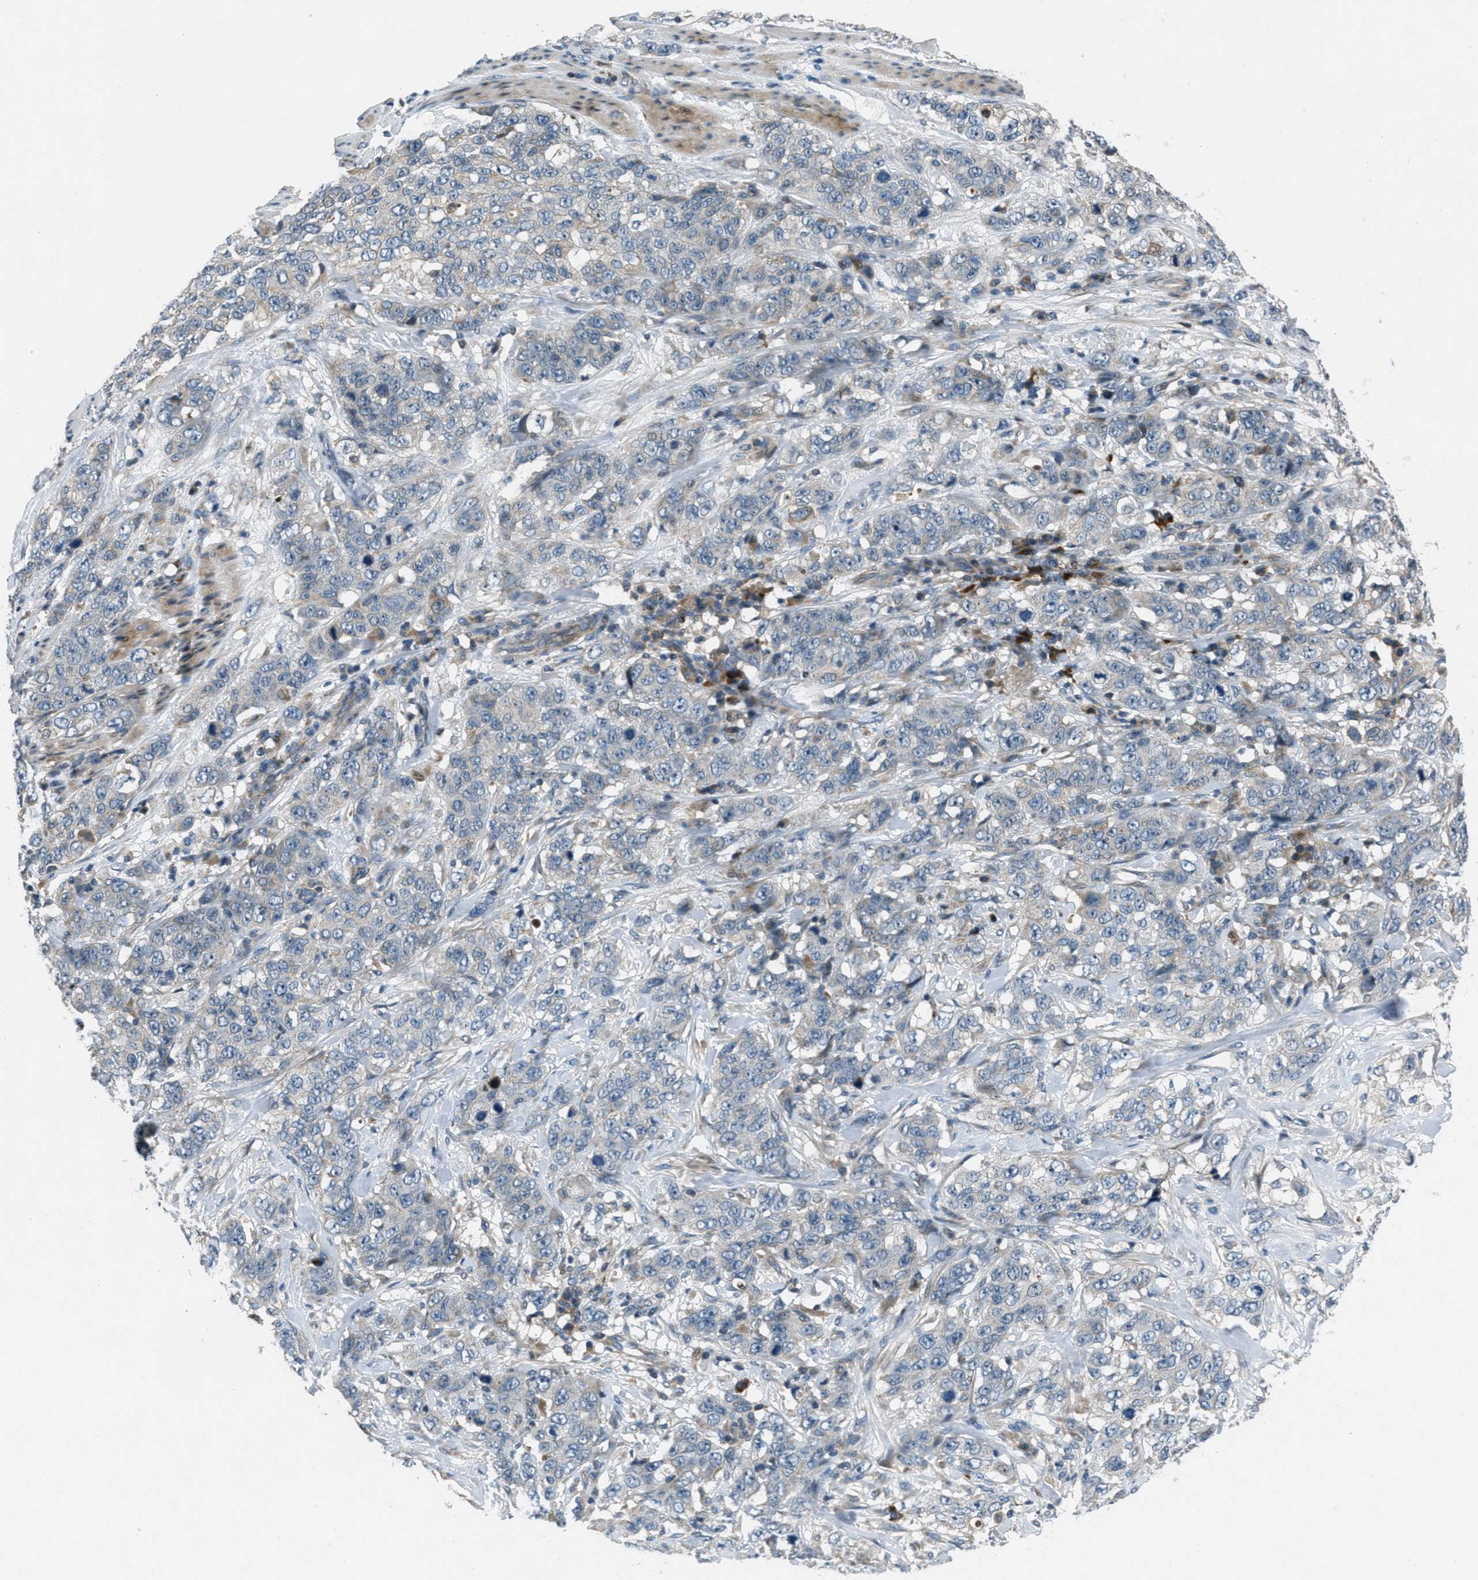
{"staining": {"intensity": "negative", "quantity": "none", "location": "none"}, "tissue": "stomach cancer", "cell_type": "Tumor cells", "image_type": "cancer", "snomed": [{"axis": "morphology", "description": "Adenocarcinoma, NOS"}, {"axis": "topography", "description": "Stomach"}], "caption": "Immunohistochemical staining of human stomach cancer (adenocarcinoma) displays no significant expression in tumor cells.", "gene": "CLEC2D", "patient": {"sex": "male", "age": 48}}